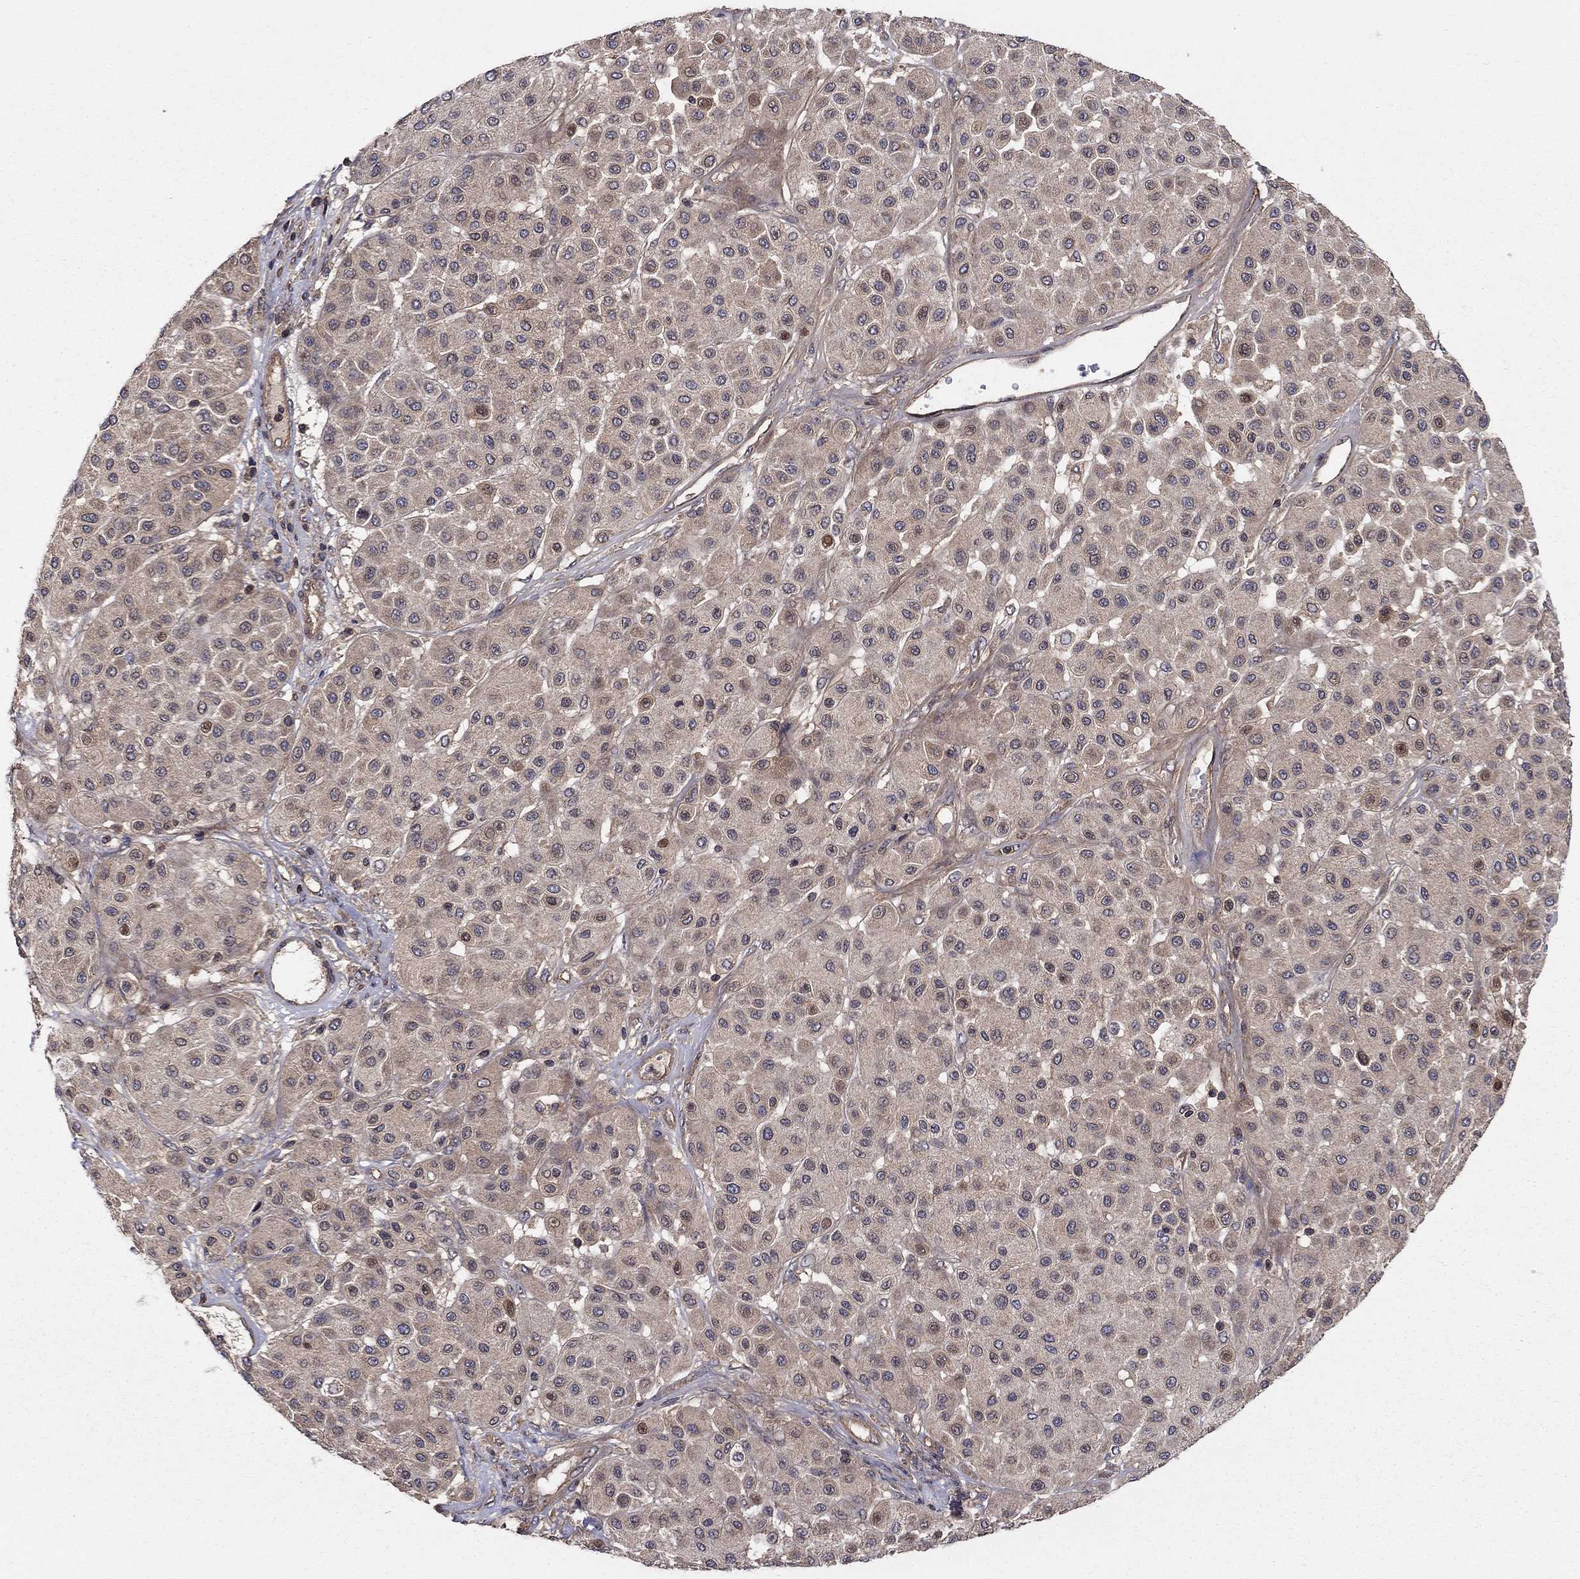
{"staining": {"intensity": "moderate", "quantity": "<25%", "location": "cytoplasmic/membranous,nuclear"}, "tissue": "melanoma", "cell_type": "Tumor cells", "image_type": "cancer", "snomed": [{"axis": "morphology", "description": "Malignant melanoma, Metastatic site"}, {"axis": "topography", "description": "Smooth muscle"}], "caption": "This is a histology image of immunohistochemistry staining of malignant melanoma (metastatic site), which shows moderate staining in the cytoplasmic/membranous and nuclear of tumor cells.", "gene": "BMERB1", "patient": {"sex": "male", "age": 41}}